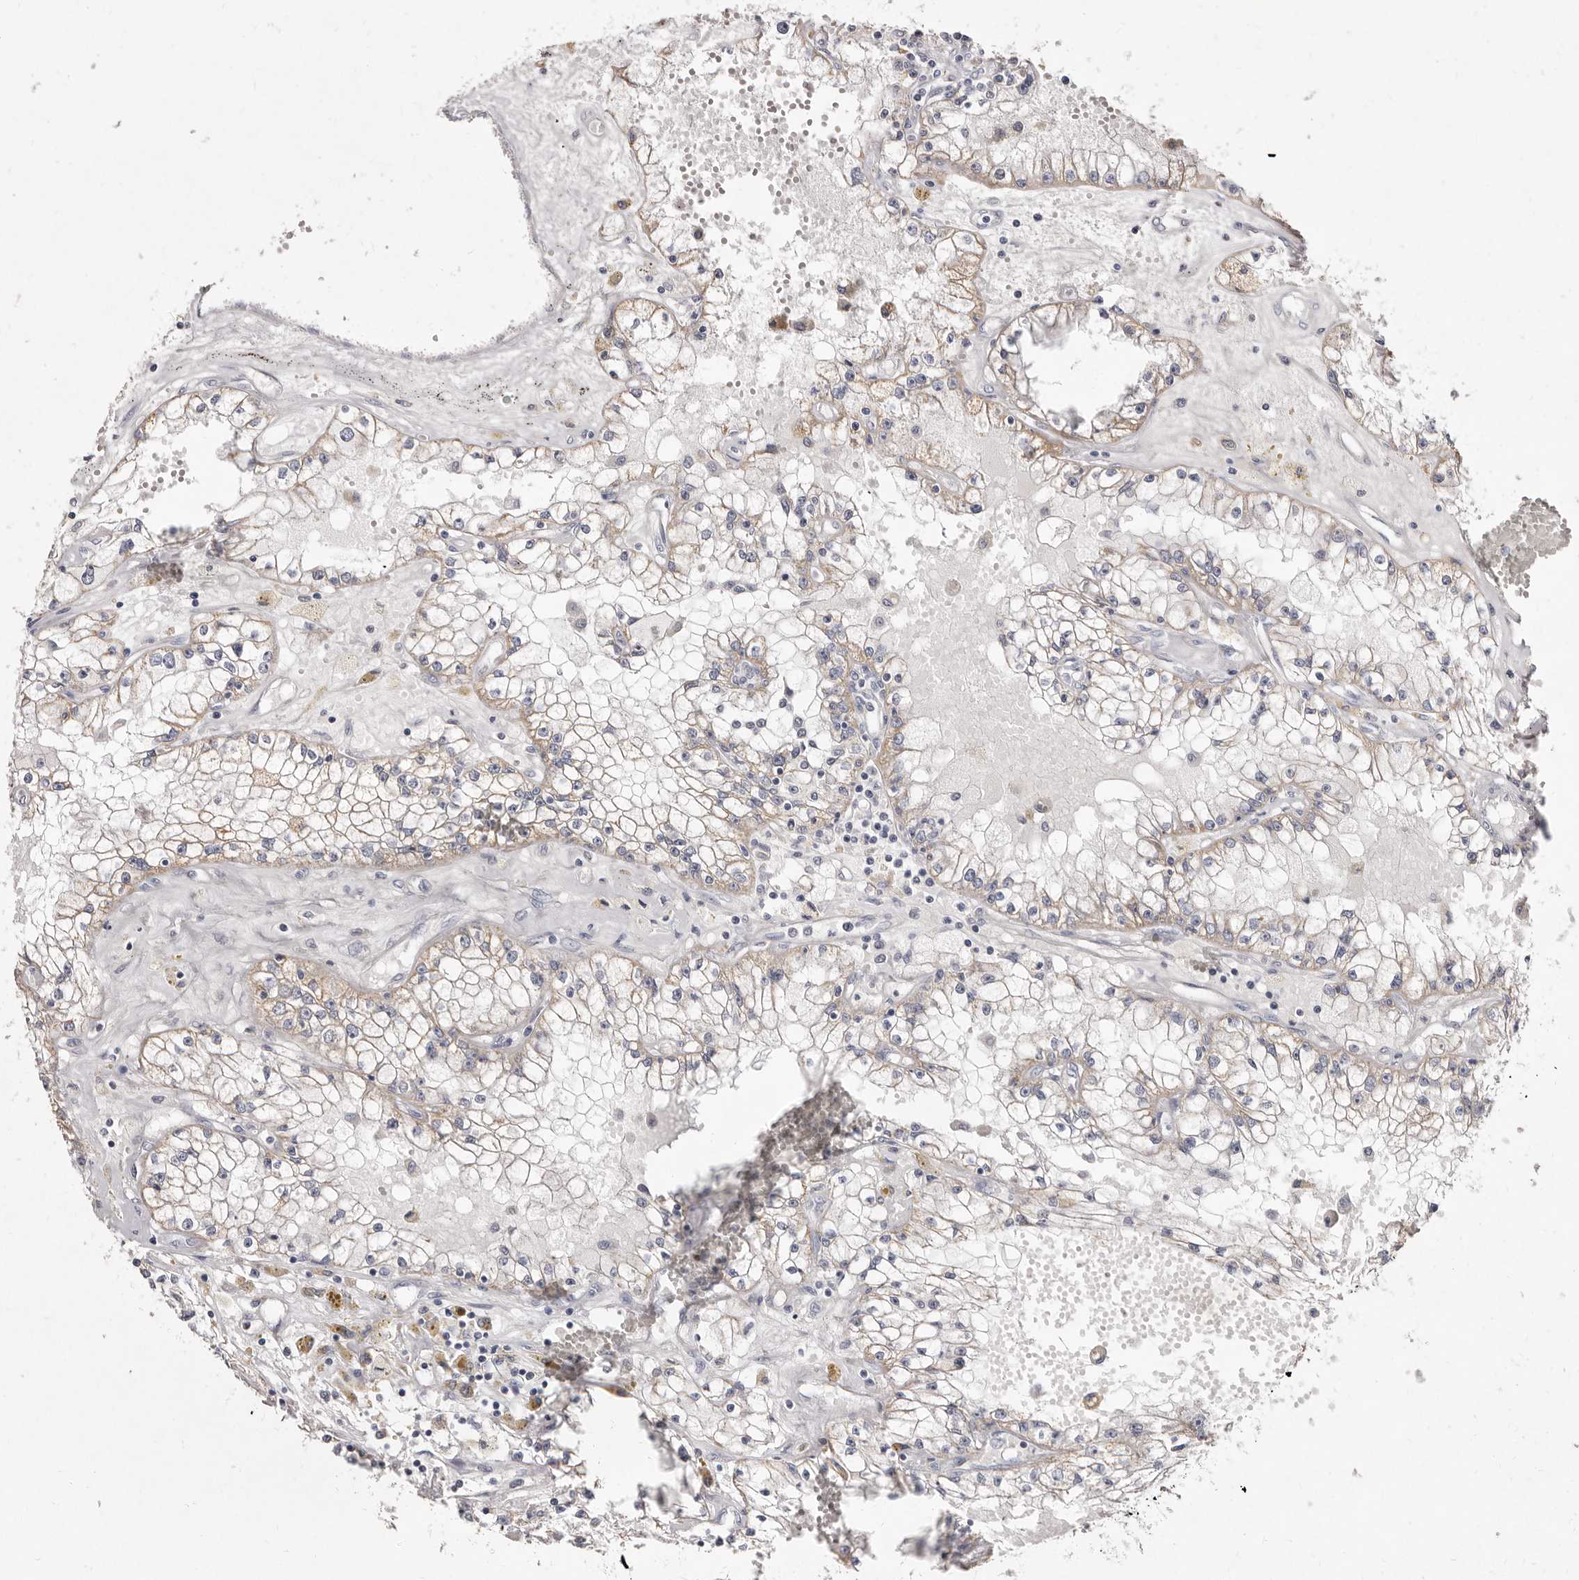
{"staining": {"intensity": "weak", "quantity": "<25%", "location": "cytoplasmic/membranous"}, "tissue": "renal cancer", "cell_type": "Tumor cells", "image_type": "cancer", "snomed": [{"axis": "morphology", "description": "Adenocarcinoma, NOS"}, {"axis": "topography", "description": "Kidney"}], "caption": "Tumor cells are negative for protein expression in human renal cancer (adenocarcinoma).", "gene": "CYP2E1", "patient": {"sex": "male", "age": 56}}